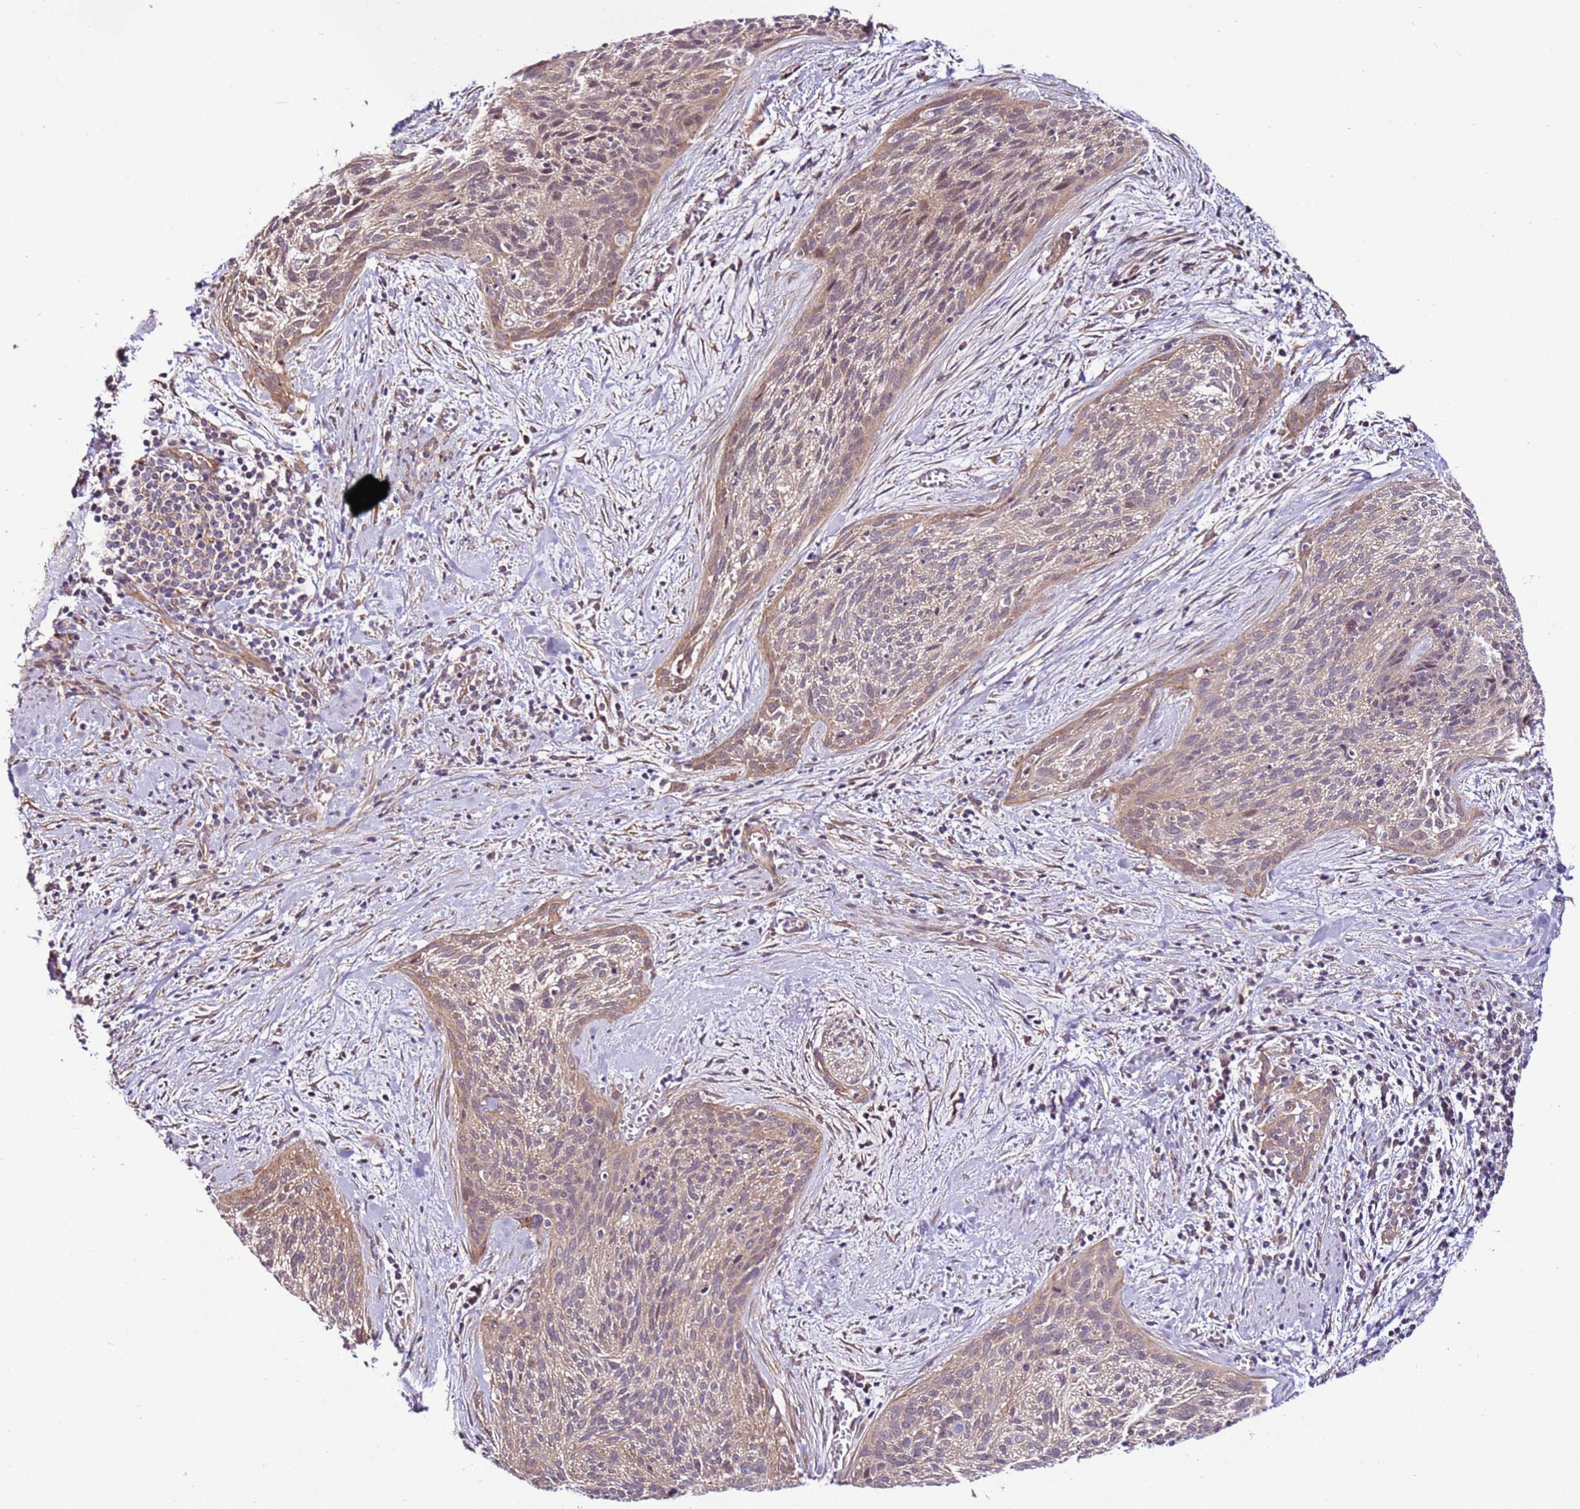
{"staining": {"intensity": "weak", "quantity": "25%-75%", "location": "cytoplasmic/membranous"}, "tissue": "cervical cancer", "cell_type": "Tumor cells", "image_type": "cancer", "snomed": [{"axis": "morphology", "description": "Squamous cell carcinoma, NOS"}, {"axis": "topography", "description": "Cervix"}], "caption": "Human squamous cell carcinoma (cervical) stained for a protein (brown) exhibits weak cytoplasmic/membranous positive positivity in approximately 25%-75% of tumor cells.", "gene": "SCARA3", "patient": {"sex": "female", "age": 55}}